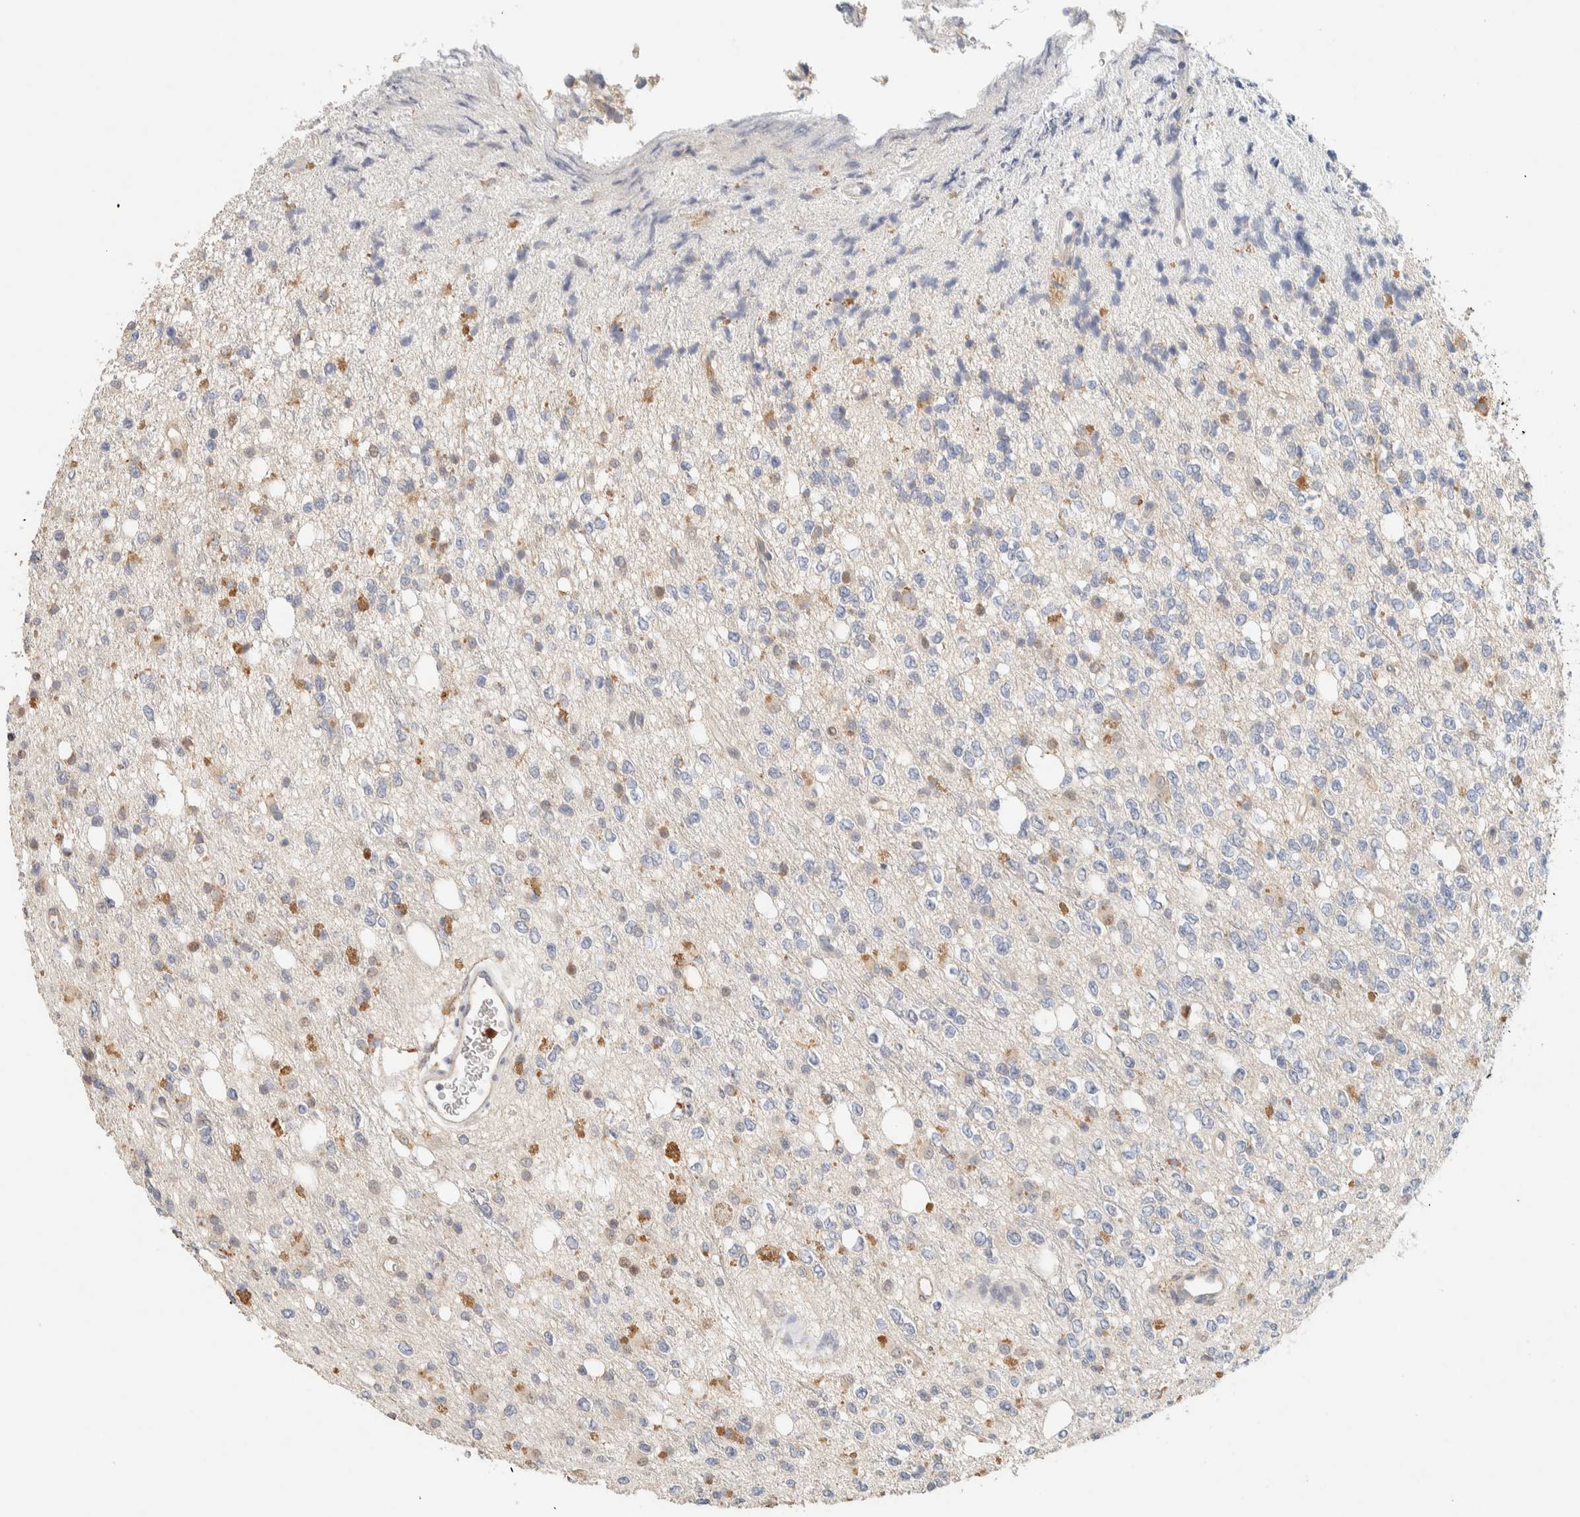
{"staining": {"intensity": "negative", "quantity": "none", "location": "none"}, "tissue": "glioma", "cell_type": "Tumor cells", "image_type": "cancer", "snomed": [{"axis": "morphology", "description": "Glioma, malignant, High grade"}, {"axis": "topography", "description": "Brain"}], "caption": "A photomicrograph of human glioma is negative for staining in tumor cells.", "gene": "TTC3", "patient": {"sex": "female", "age": 62}}